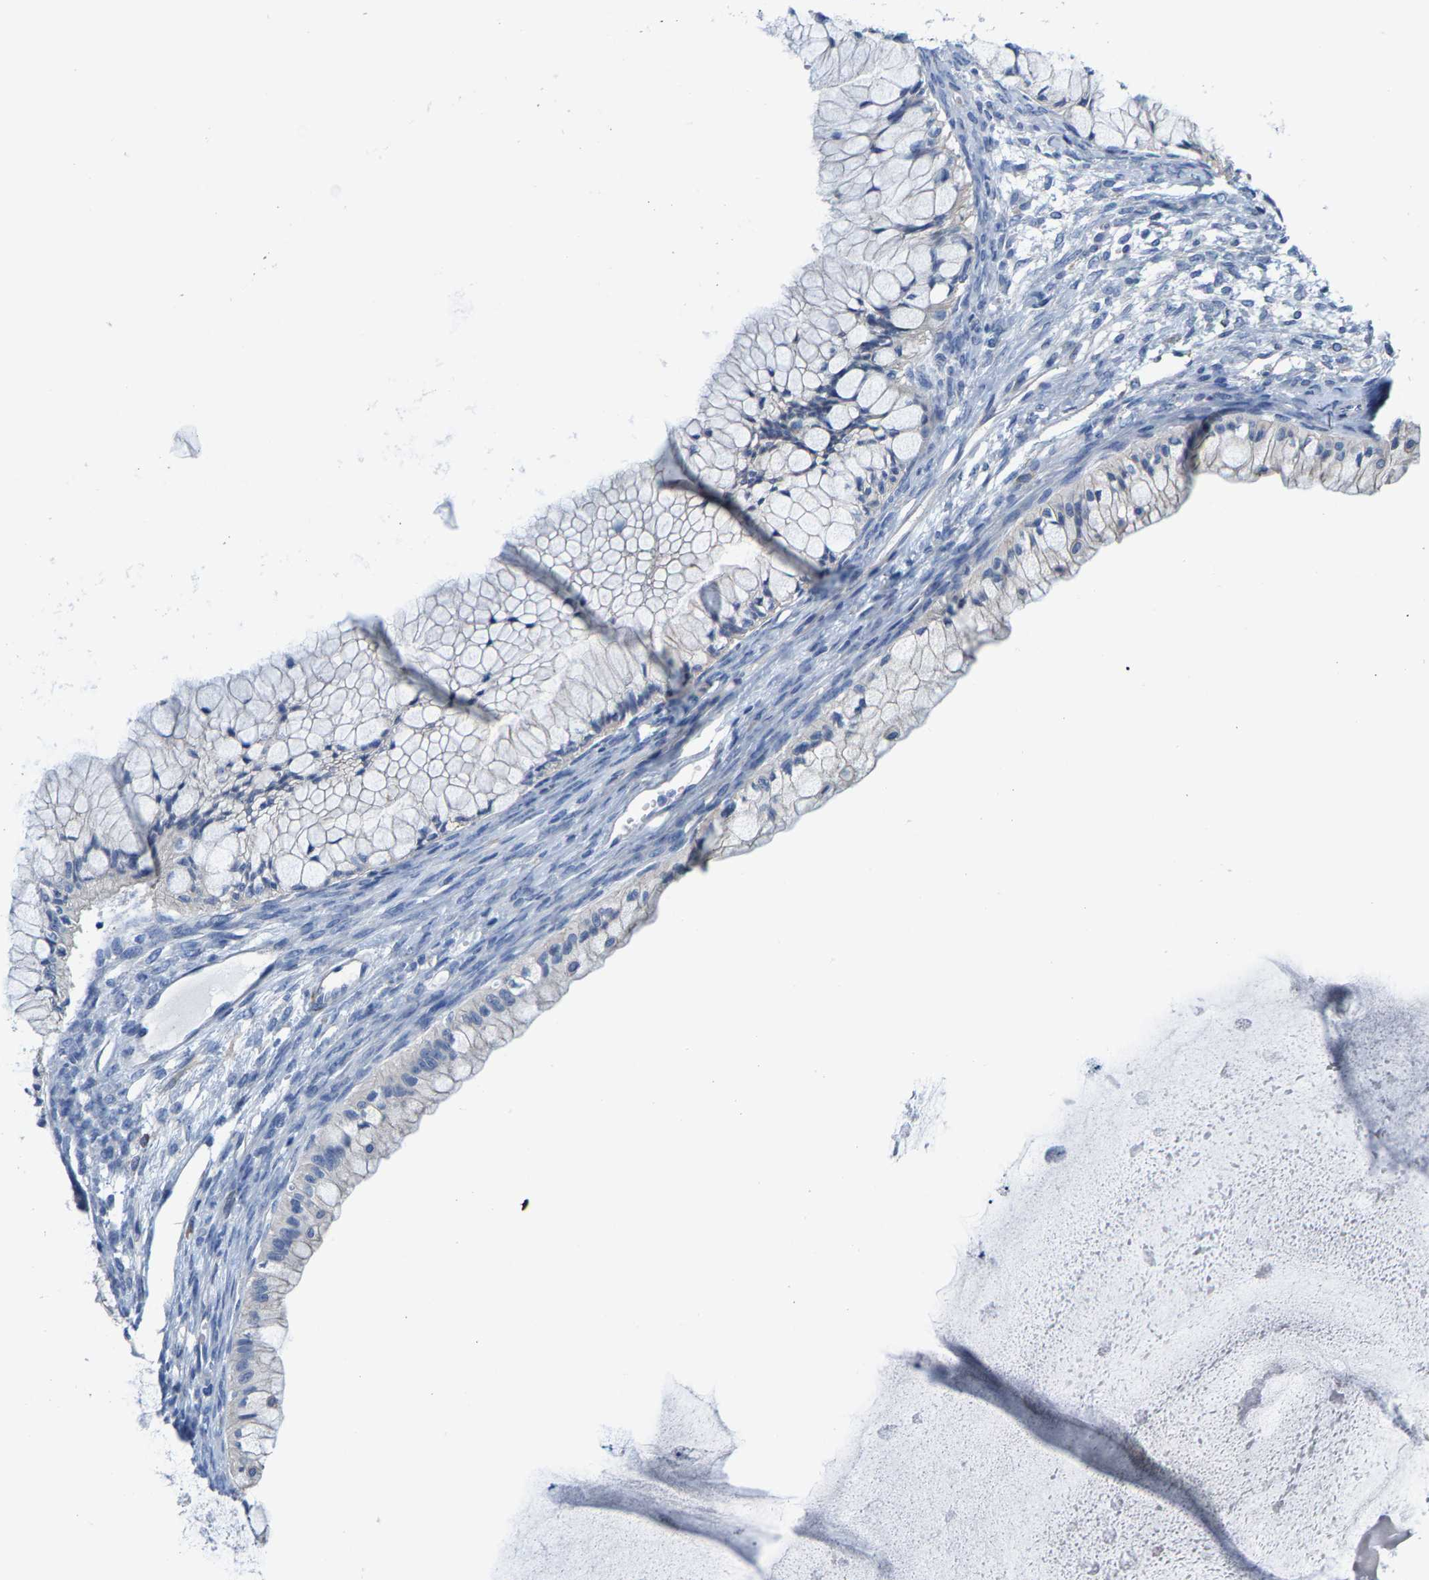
{"staining": {"intensity": "negative", "quantity": "none", "location": "none"}, "tissue": "ovarian cancer", "cell_type": "Tumor cells", "image_type": "cancer", "snomed": [{"axis": "morphology", "description": "Cystadenocarcinoma, mucinous, NOS"}, {"axis": "topography", "description": "Ovary"}], "caption": "Histopathology image shows no protein positivity in tumor cells of ovarian cancer (mucinous cystadenocarcinoma) tissue.", "gene": "DSCAM", "patient": {"sex": "female", "age": 57}}